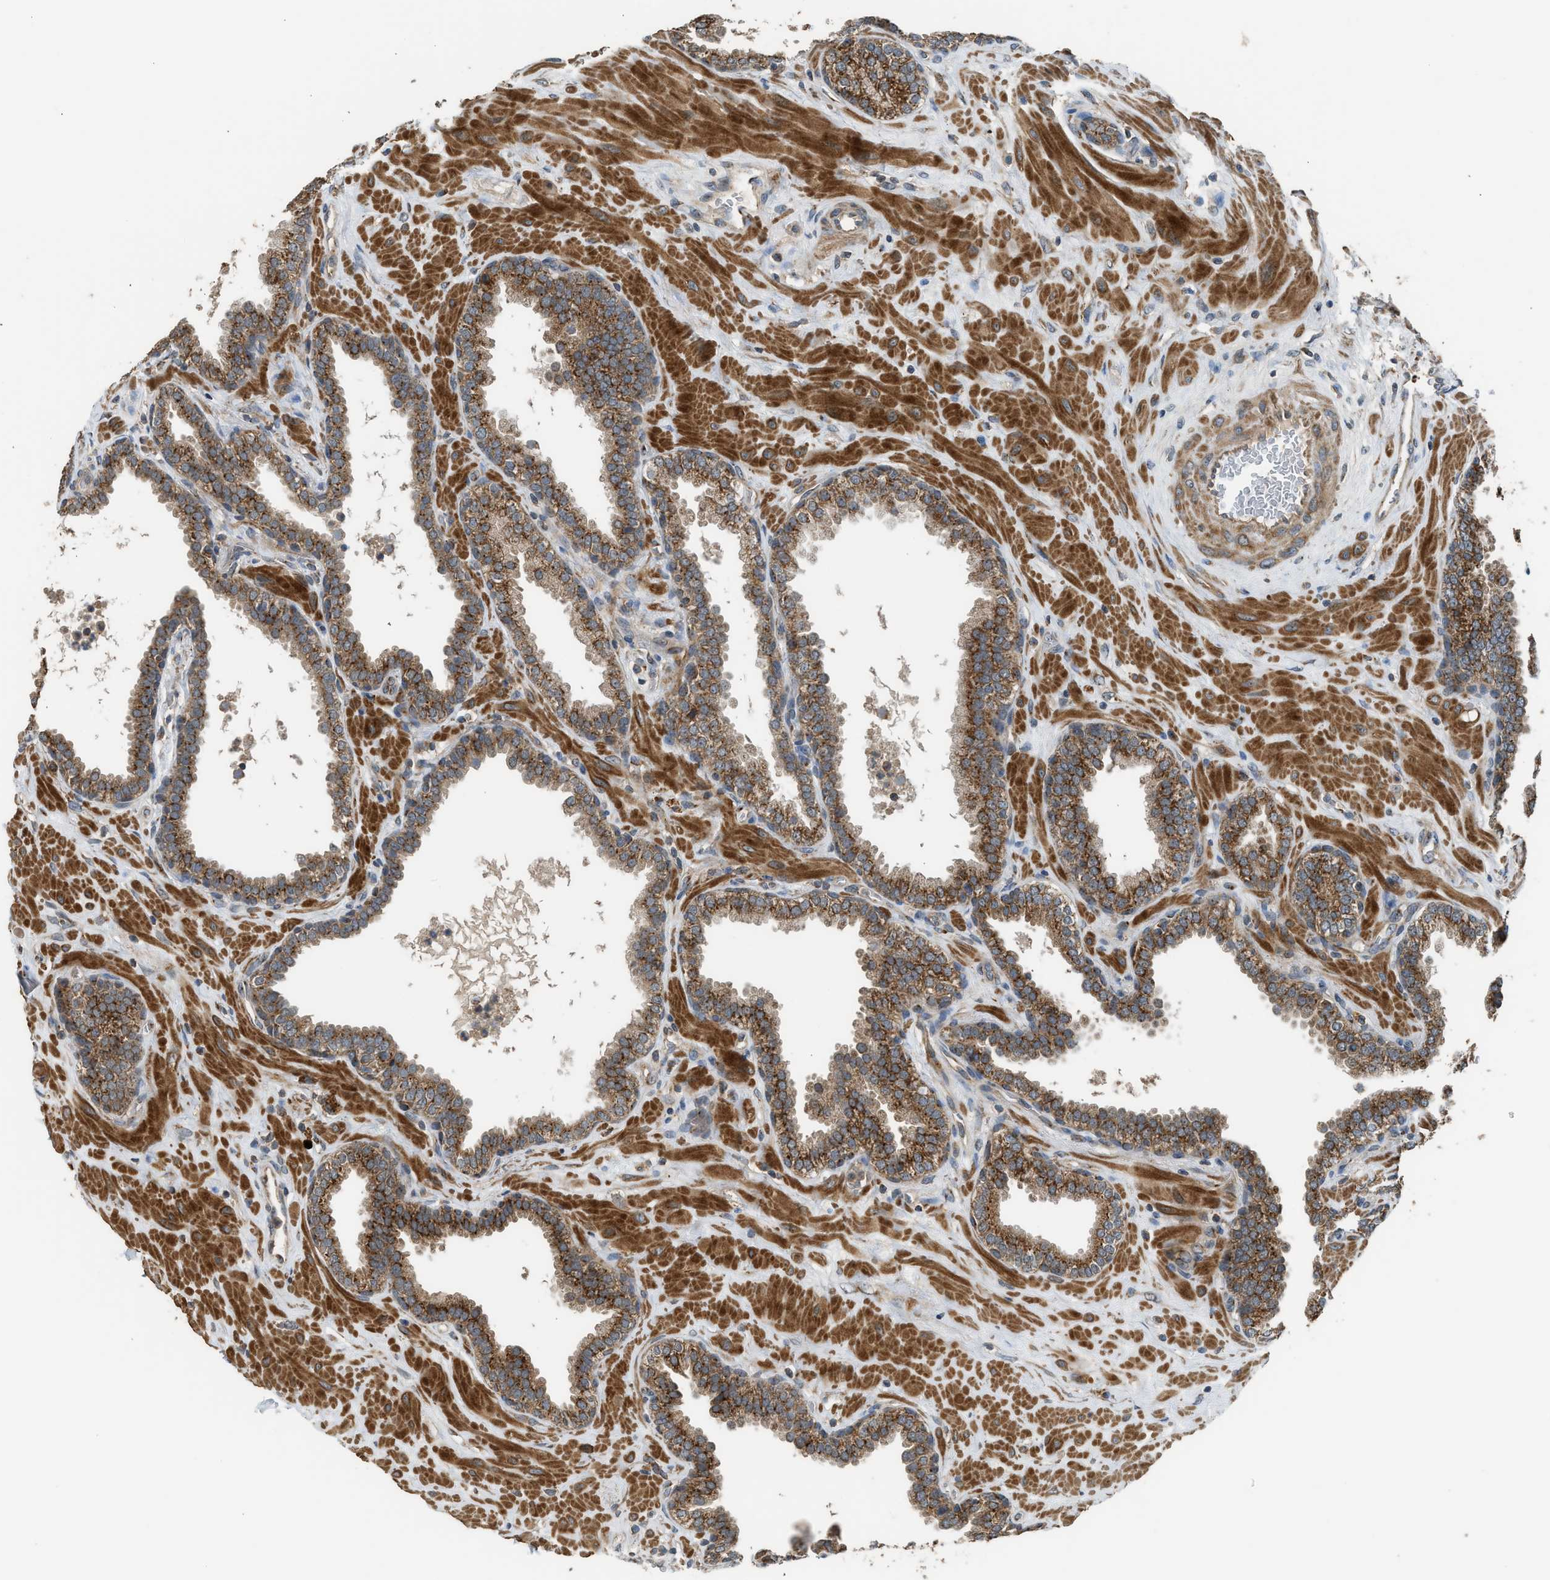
{"staining": {"intensity": "strong", "quantity": ">75%", "location": "cytoplasmic/membranous"}, "tissue": "prostate", "cell_type": "Glandular cells", "image_type": "normal", "snomed": [{"axis": "morphology", "description": "Normal tissue, NOS"}, {"axis": "topography", "description": "Prostate"}], "caption": "Immunohistochemical staining of unremarkable prostate displays >75% levels of strong cytoplasmic/membranous protein expression in about >75% of glandular cells.", "gene": "STARD3", "patient": {"sex": "male", "age": 51}}